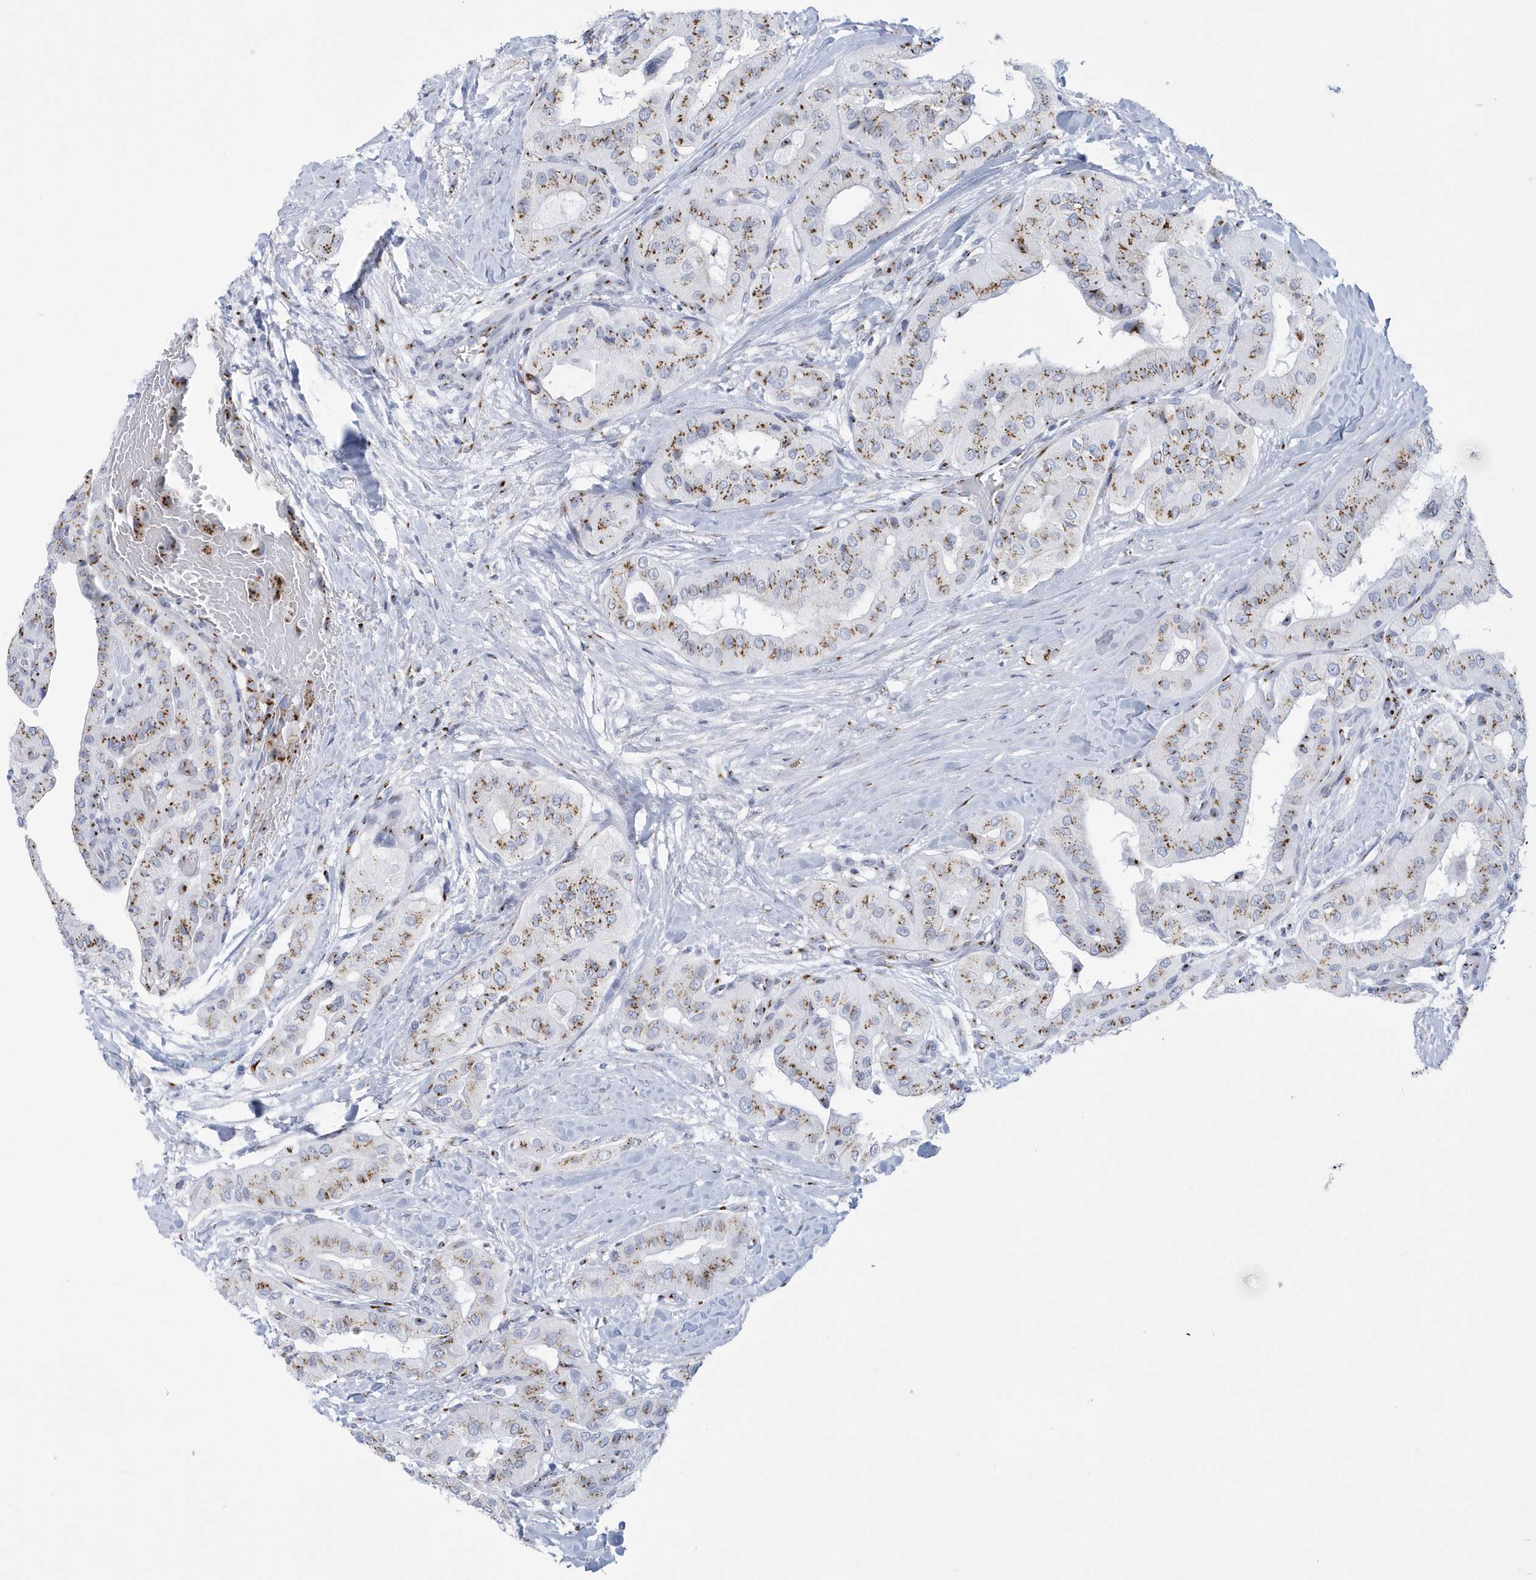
{"staining": {"intensity": "moderate", "quantity": ">75%", "location": "cytoplasmic/membranous"}, "tissue": "thyroid cancer", "cell_type": "Tumor cells", "image_type": "cancer", "snomed": [{"axis": "morphology", "description": "Papillary adenocarcinoma, NOS"}, {"axis": "topography", "description": "Thyroid gland"}], "caption": "DAB immunohistochemical staining of human thyroid papillary adenocarcinoma demonstrates moderate cytoplasmic/membranous protein expression in about >75% of tumor cells.", "gene": "SLX9", "patient": {"sex": "female", "age": 59}}